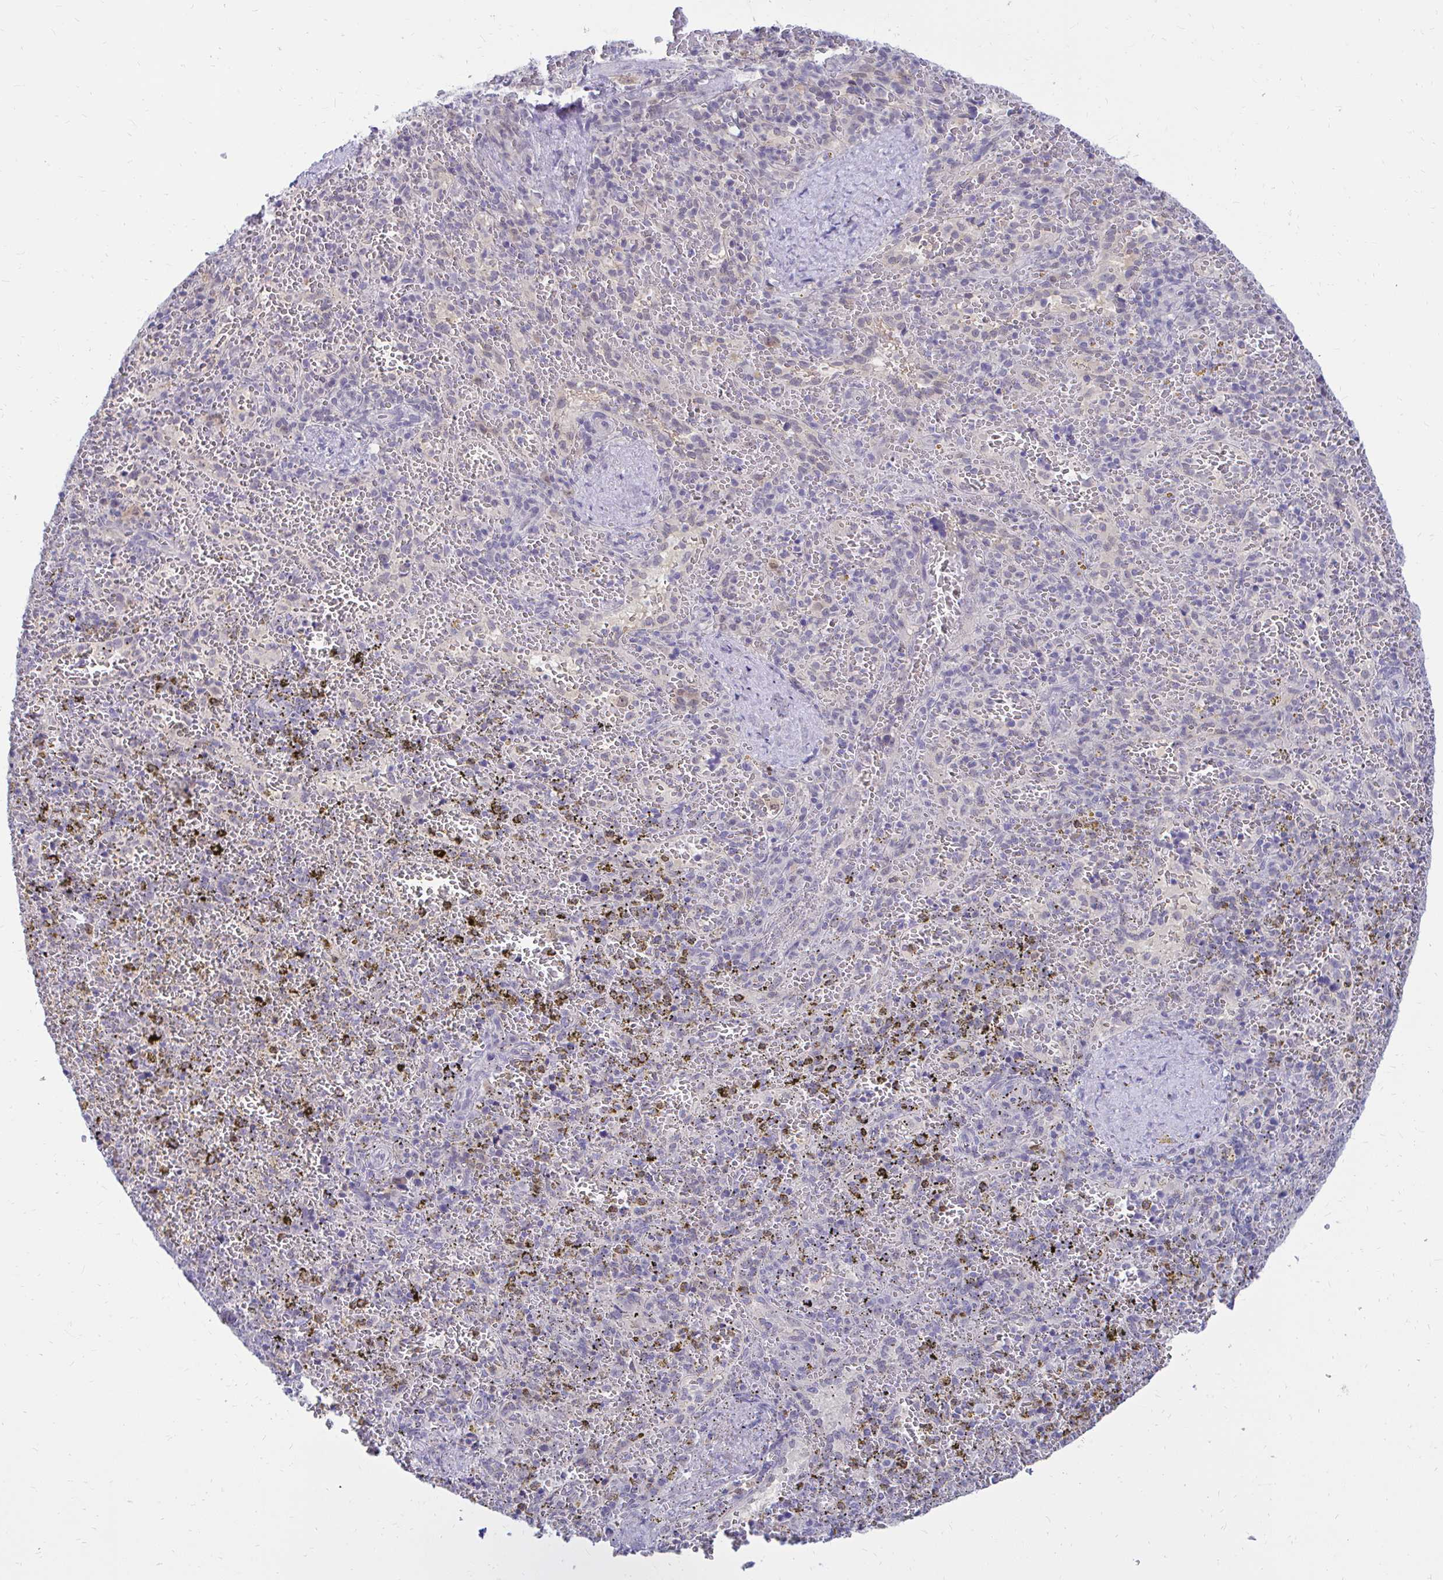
{"staining": {"intensity": "negative", "quantity": "none", "location": "none"}, "tissue": "spleen", "cell_type": "Cells in red pulp", "image_type": "normal", "snomed": [{"axis": "morphology", "description": "Normal tissue, NOS"}, {"axis": "topography", "description": "Spleen"}], "caption": "Protein analysis of benign spleen shows no significant staining in cells in red pulp.", "gene": "CSE1L", "patient": {"sex": "female", "age": 50}}